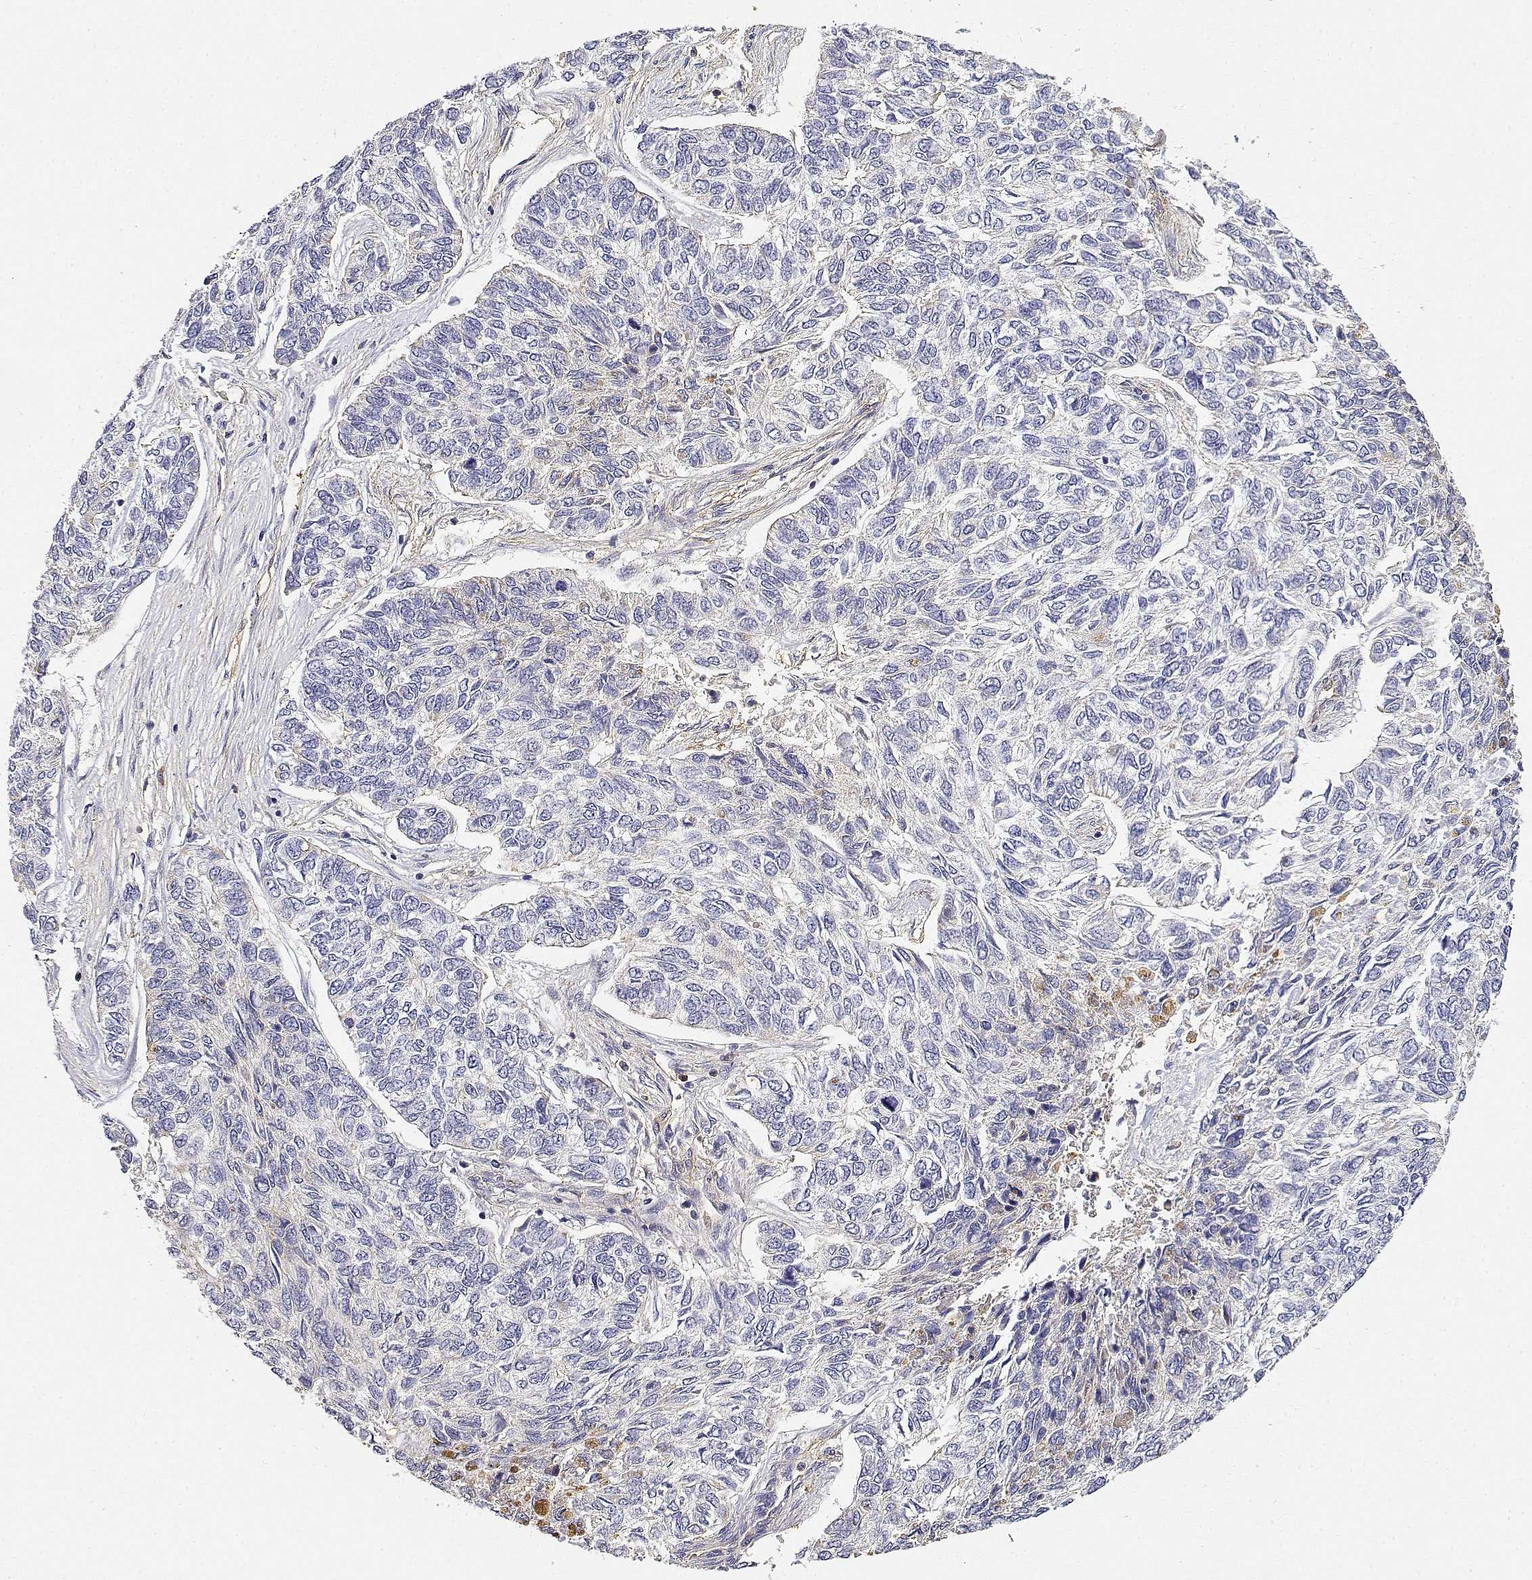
{"staining": {"intensity": "negative", "quantity": "none", "location": "none"}, "tissue": "skin cancer", "cell_type": "Tumor cells", "image_type": "cancer", "snomed": [{"axis": "morphology", "description": "Basal cell carcinoma"}, {"axis": "topography", "description": "Skin"}], "caption": "An immunohistochemistry (IHC) histopathology image of basal cell carcinoma (skin) is shown. There is no staining in tumor cells of basal cell carcinoma (skin).", "gene": "ADA", "patient": {"sex": "female", "age": 65}}